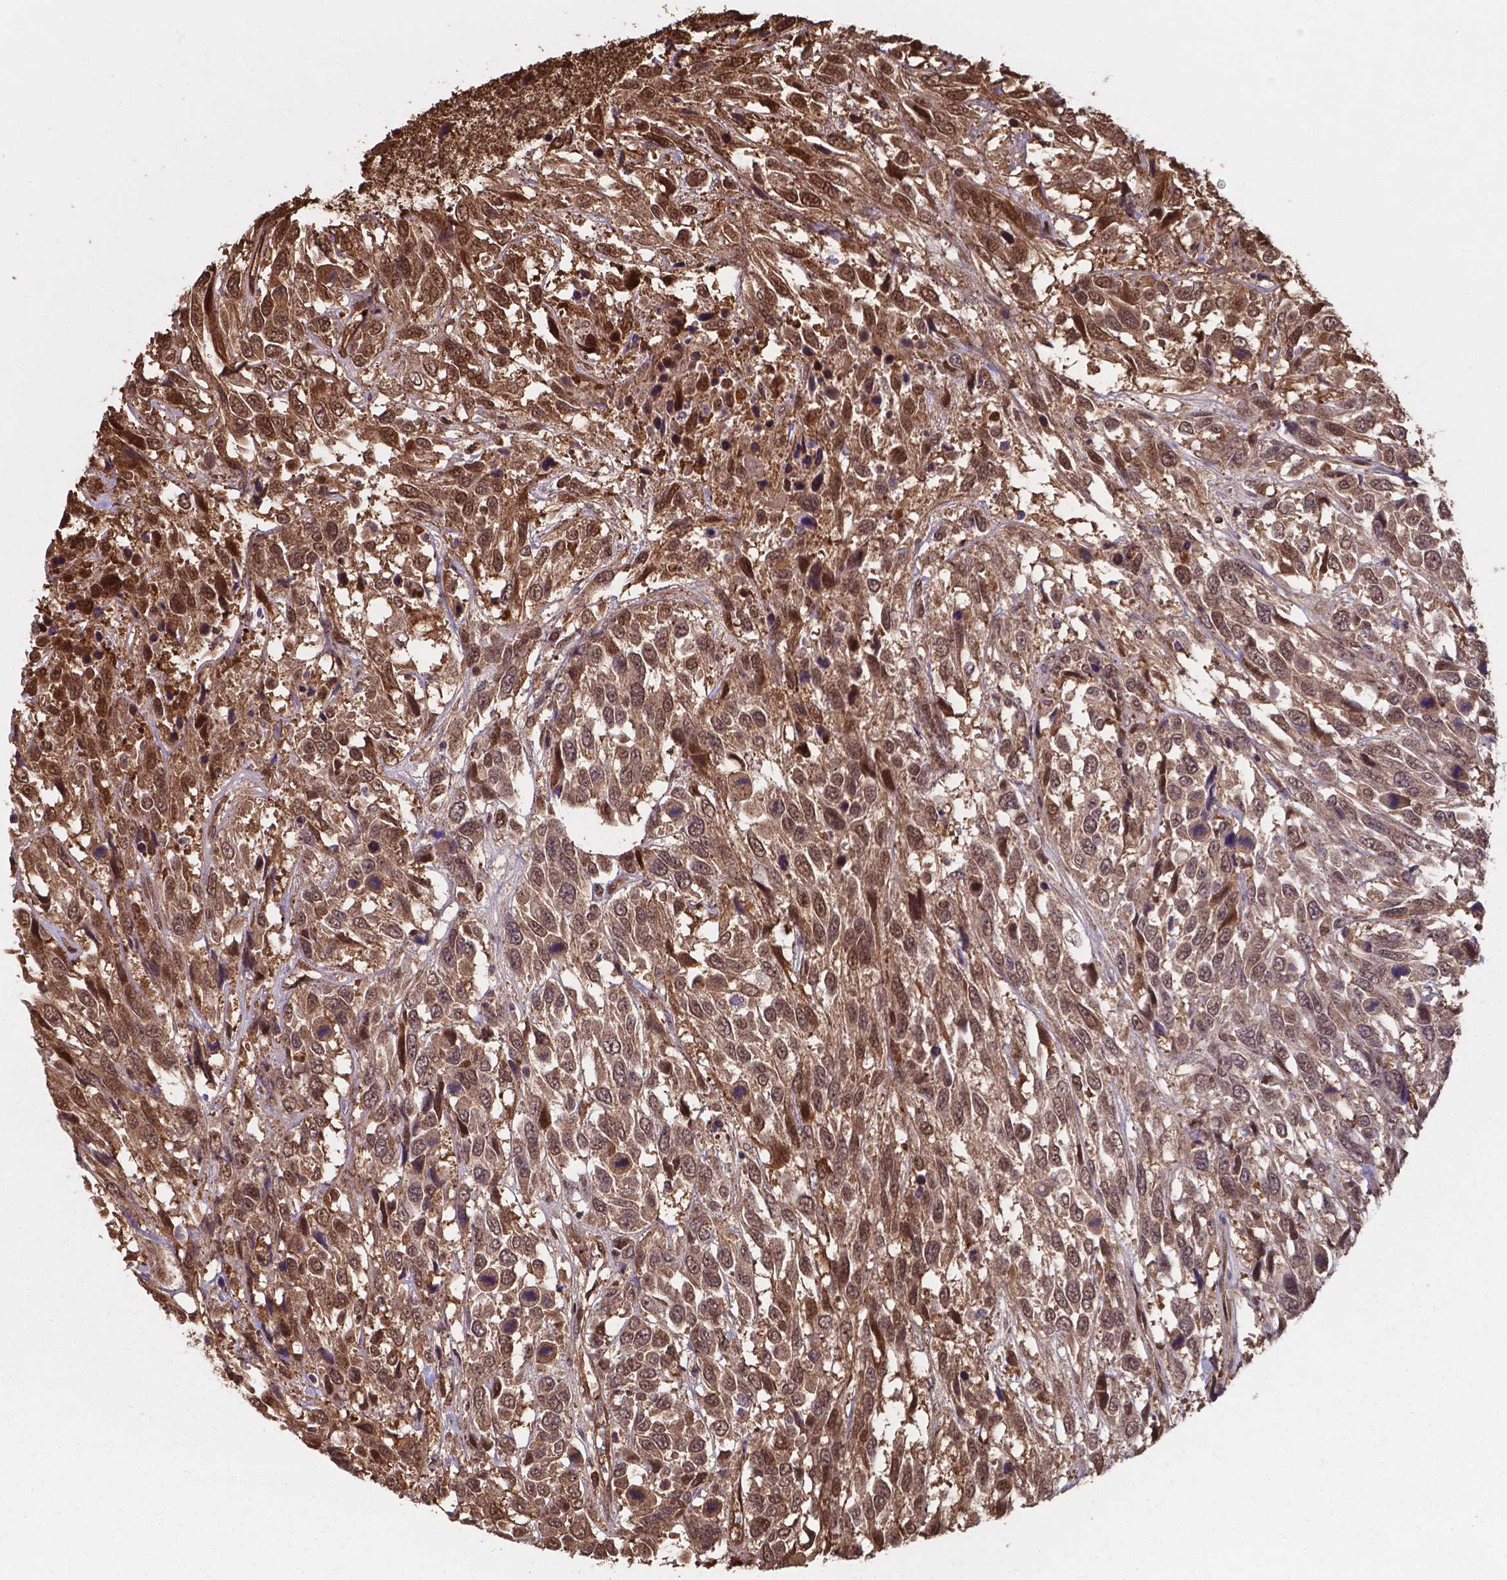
{"staining": {"intensity": "moderate", "quantity": ">75%", "location": "cytoplasmic/membranous,nuclear"}, "tissue": "urothelial cancer", "cell_type": "Tumor cells", "image_type": "cancer", "snomed": [{"axis": "morphology", "description": "Urothelial carcinoma, High grade"}, {"axis": "topography", "description": "Urinary bladder"}], "caption": "Tumor cells display medium levels of moderate cytoplasmic/membranous and nuclear positivity in about >75% of cells in human urothelial cancer.", "gene": "CHP2", "patient": {"sex": "female", "age": 70}}